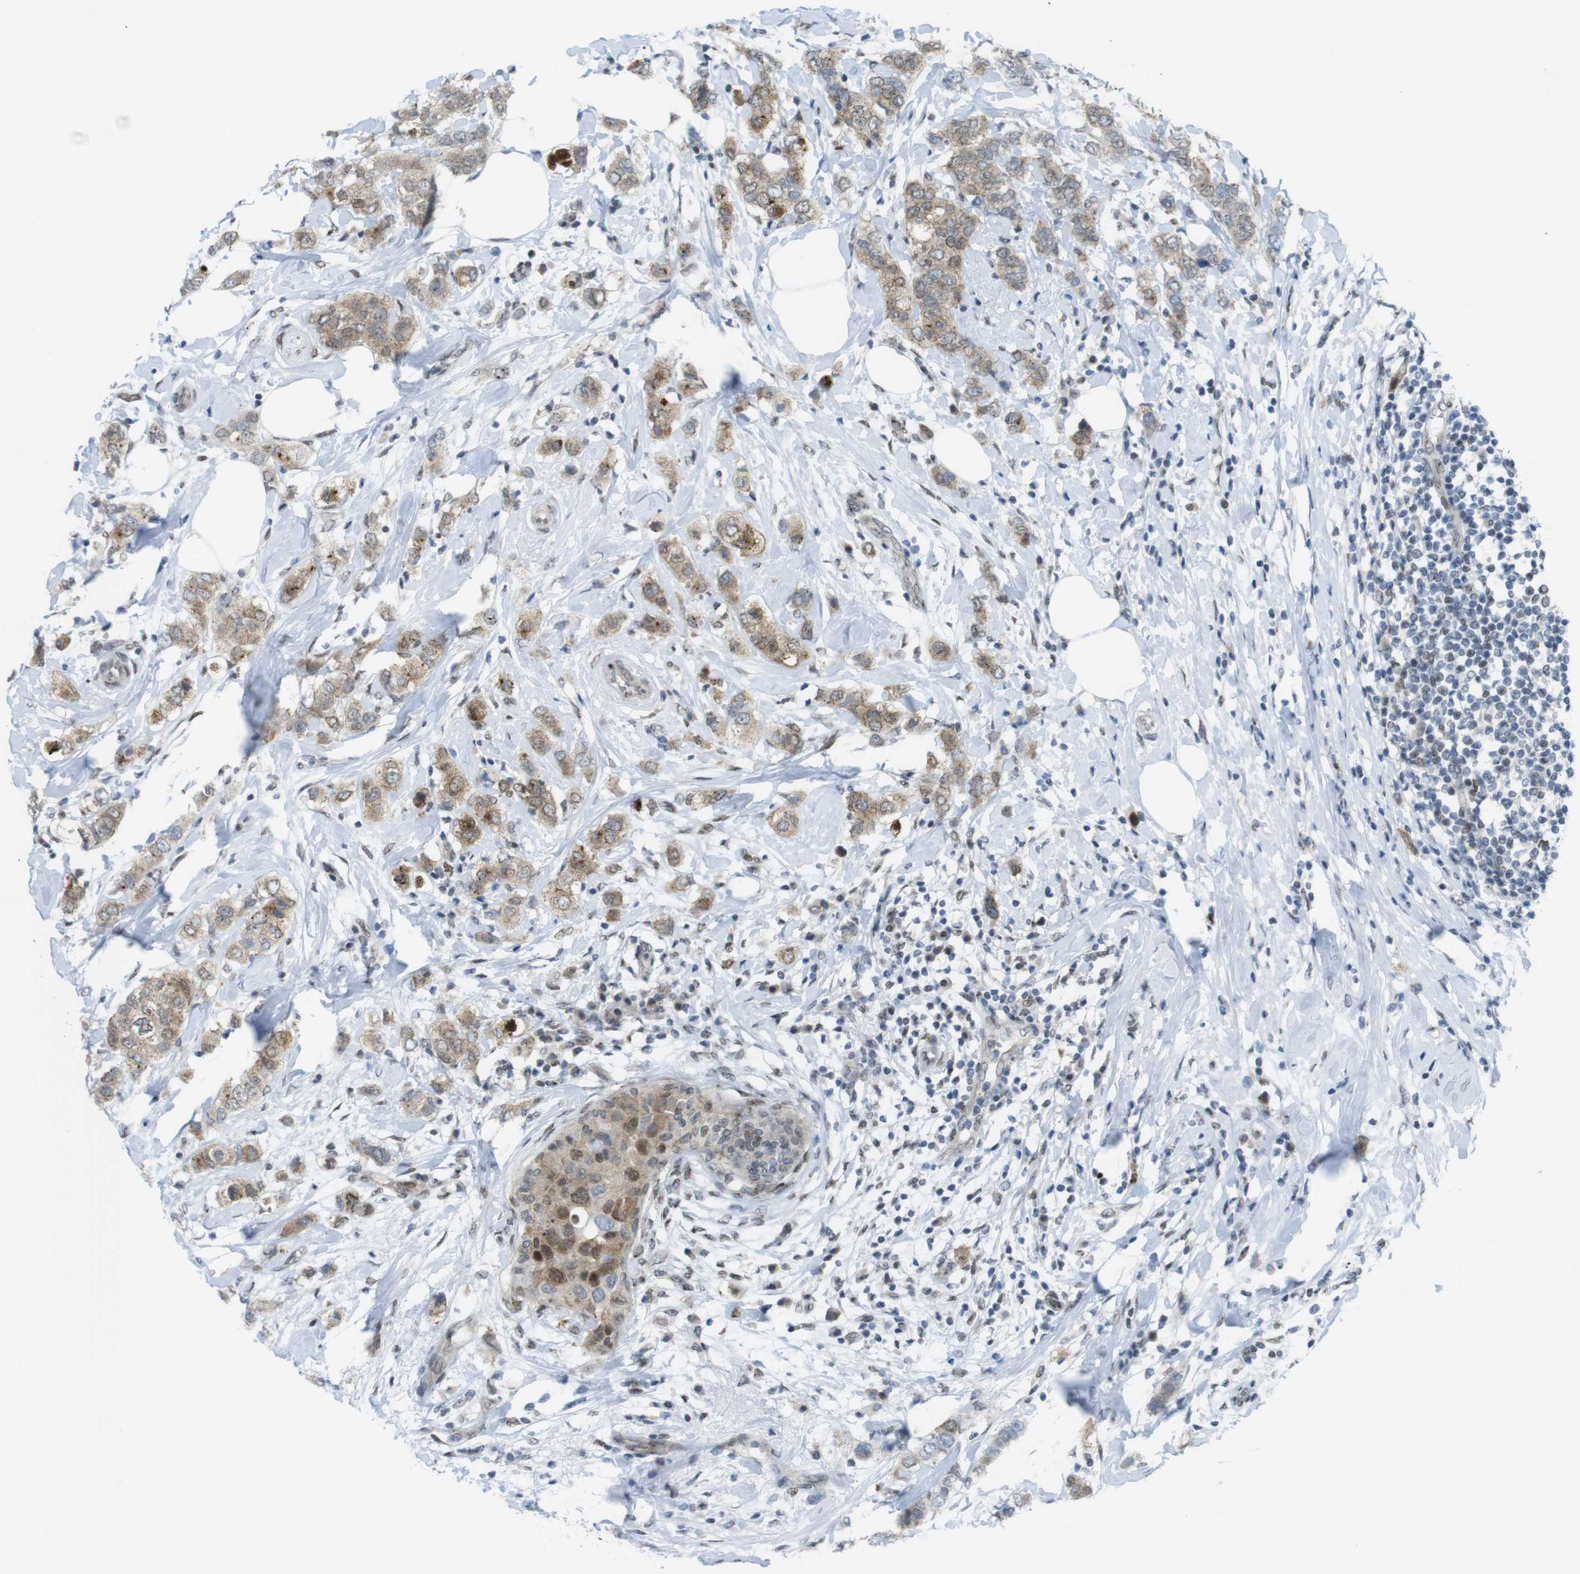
{"staining": {"intensity": "moderate", "quantity": ">75%", "location": "cytoplasmic/membranous,nuclear"}, "tissue": "breast cancer", "cell_type": "Tumor cells", "image_type": "cancer", "snomed": [{"axis": "morphology", "description": "Duct carcinoma"}, {"axis": "topography", "description": "Breast"}], "caption": "Protein expression analysis of breast cancer shows moderate cytoplasmic/membranous and nuclear staining in approximately >75% of tumor cells. Using DAB (3,3'-diaminobenzidine) (brown) and hematoxylin (blue) stains, captured at high magnification using brightfield microscopy.", "gene": "UBB", "patient": {"sex": "female", "age": 50}}